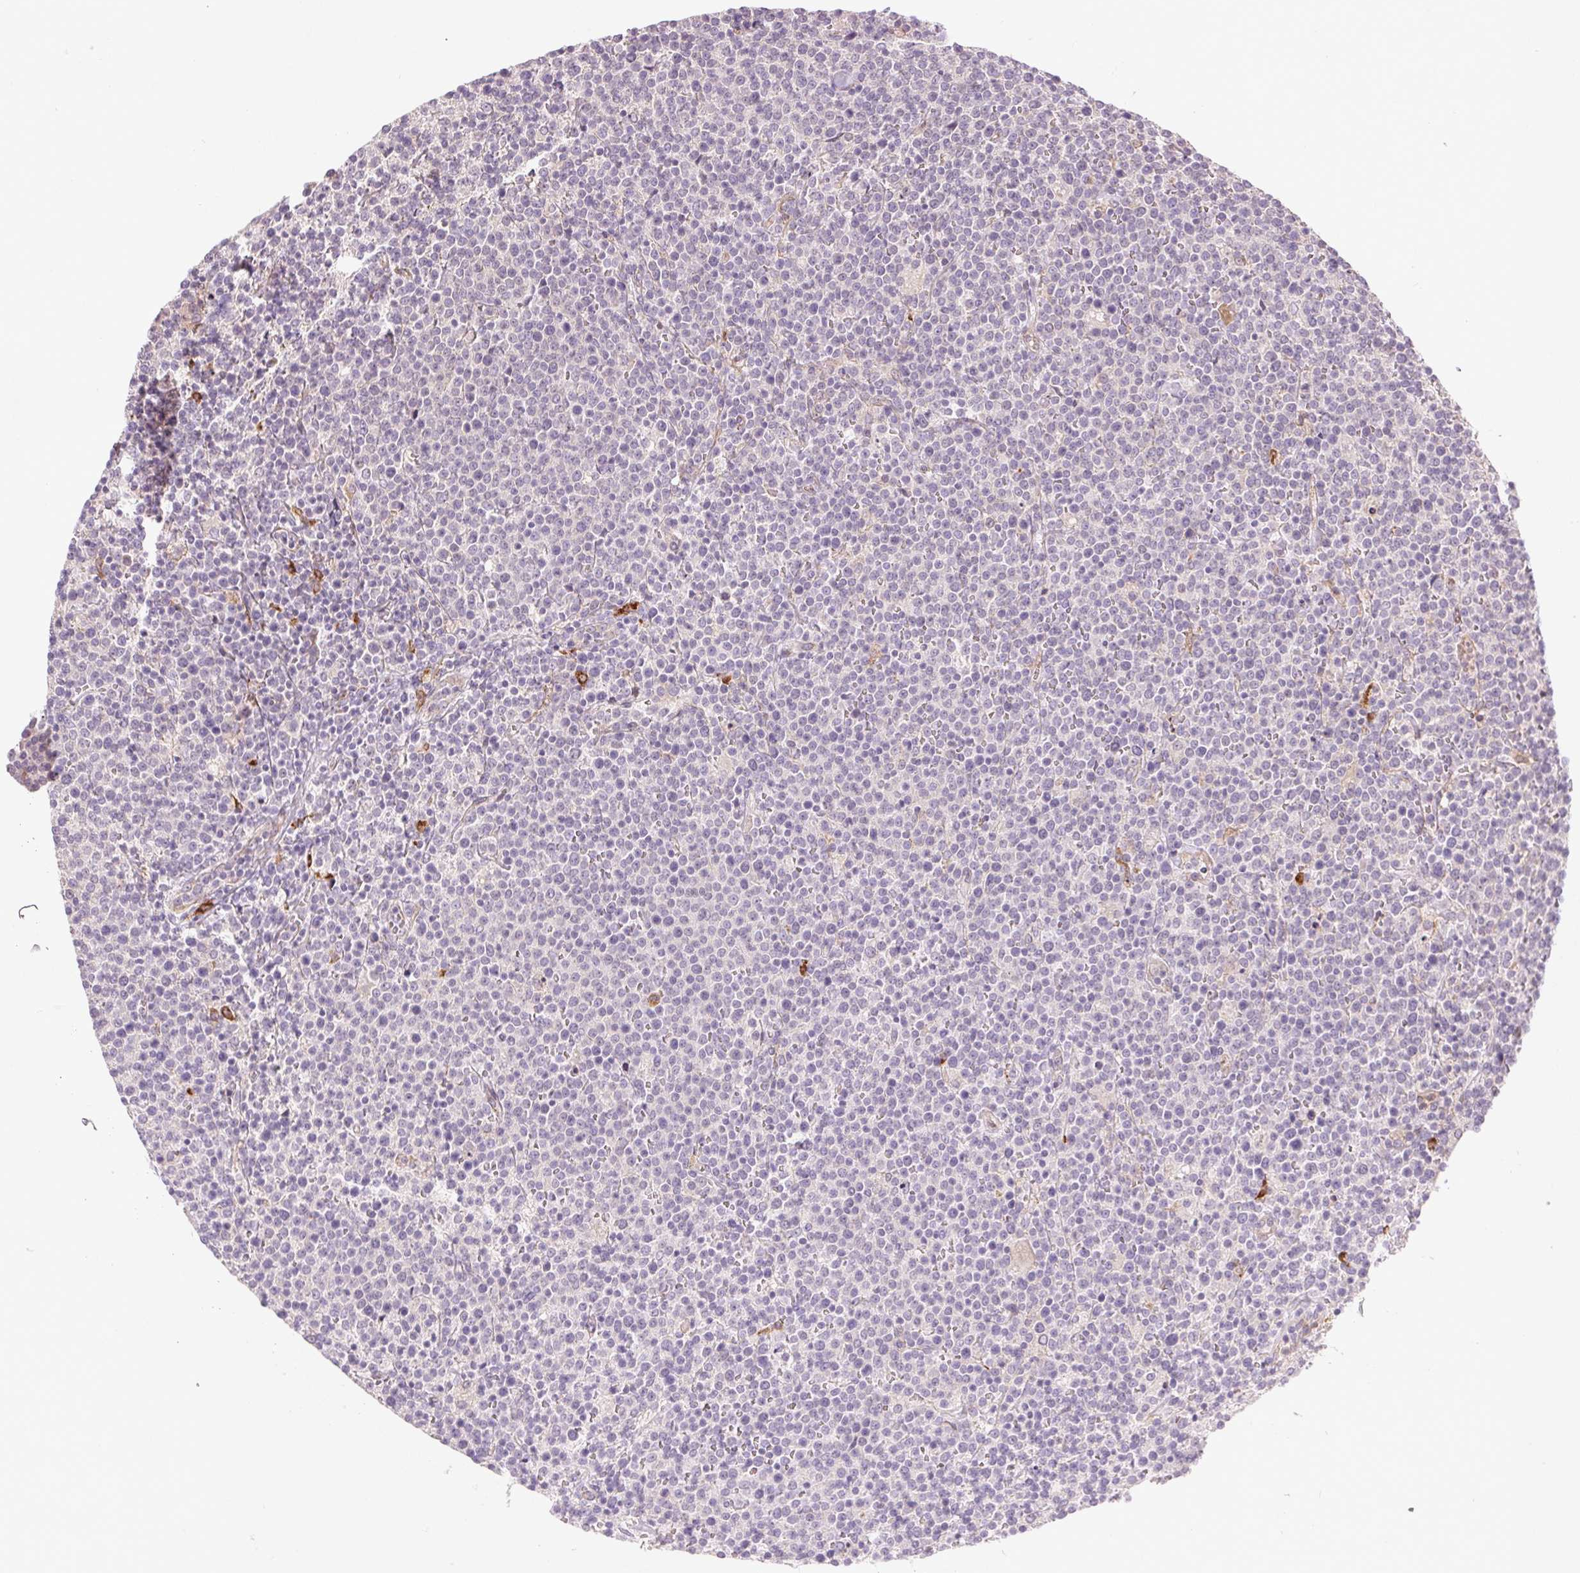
{"staining": {"intensity": "negative", "quantity": "none", "location": "none"}, "tissue": "lymphoma", "cell_type": "Tumor cells", "image_type": "cancer", "snomed": [{"axis": "morphology", "description": "Malignant lymphoma, non-Hodgkin's type, High grade"}, {"axis": "topography", "description": "Lymph node"}], "caption": "Image shows no significant protein expression in tumor cells of high-grade malignant lymphoma, non-Hodgkin's type.", "gene": "METTL17", "patient": {"sex": "male", "age": 61}}